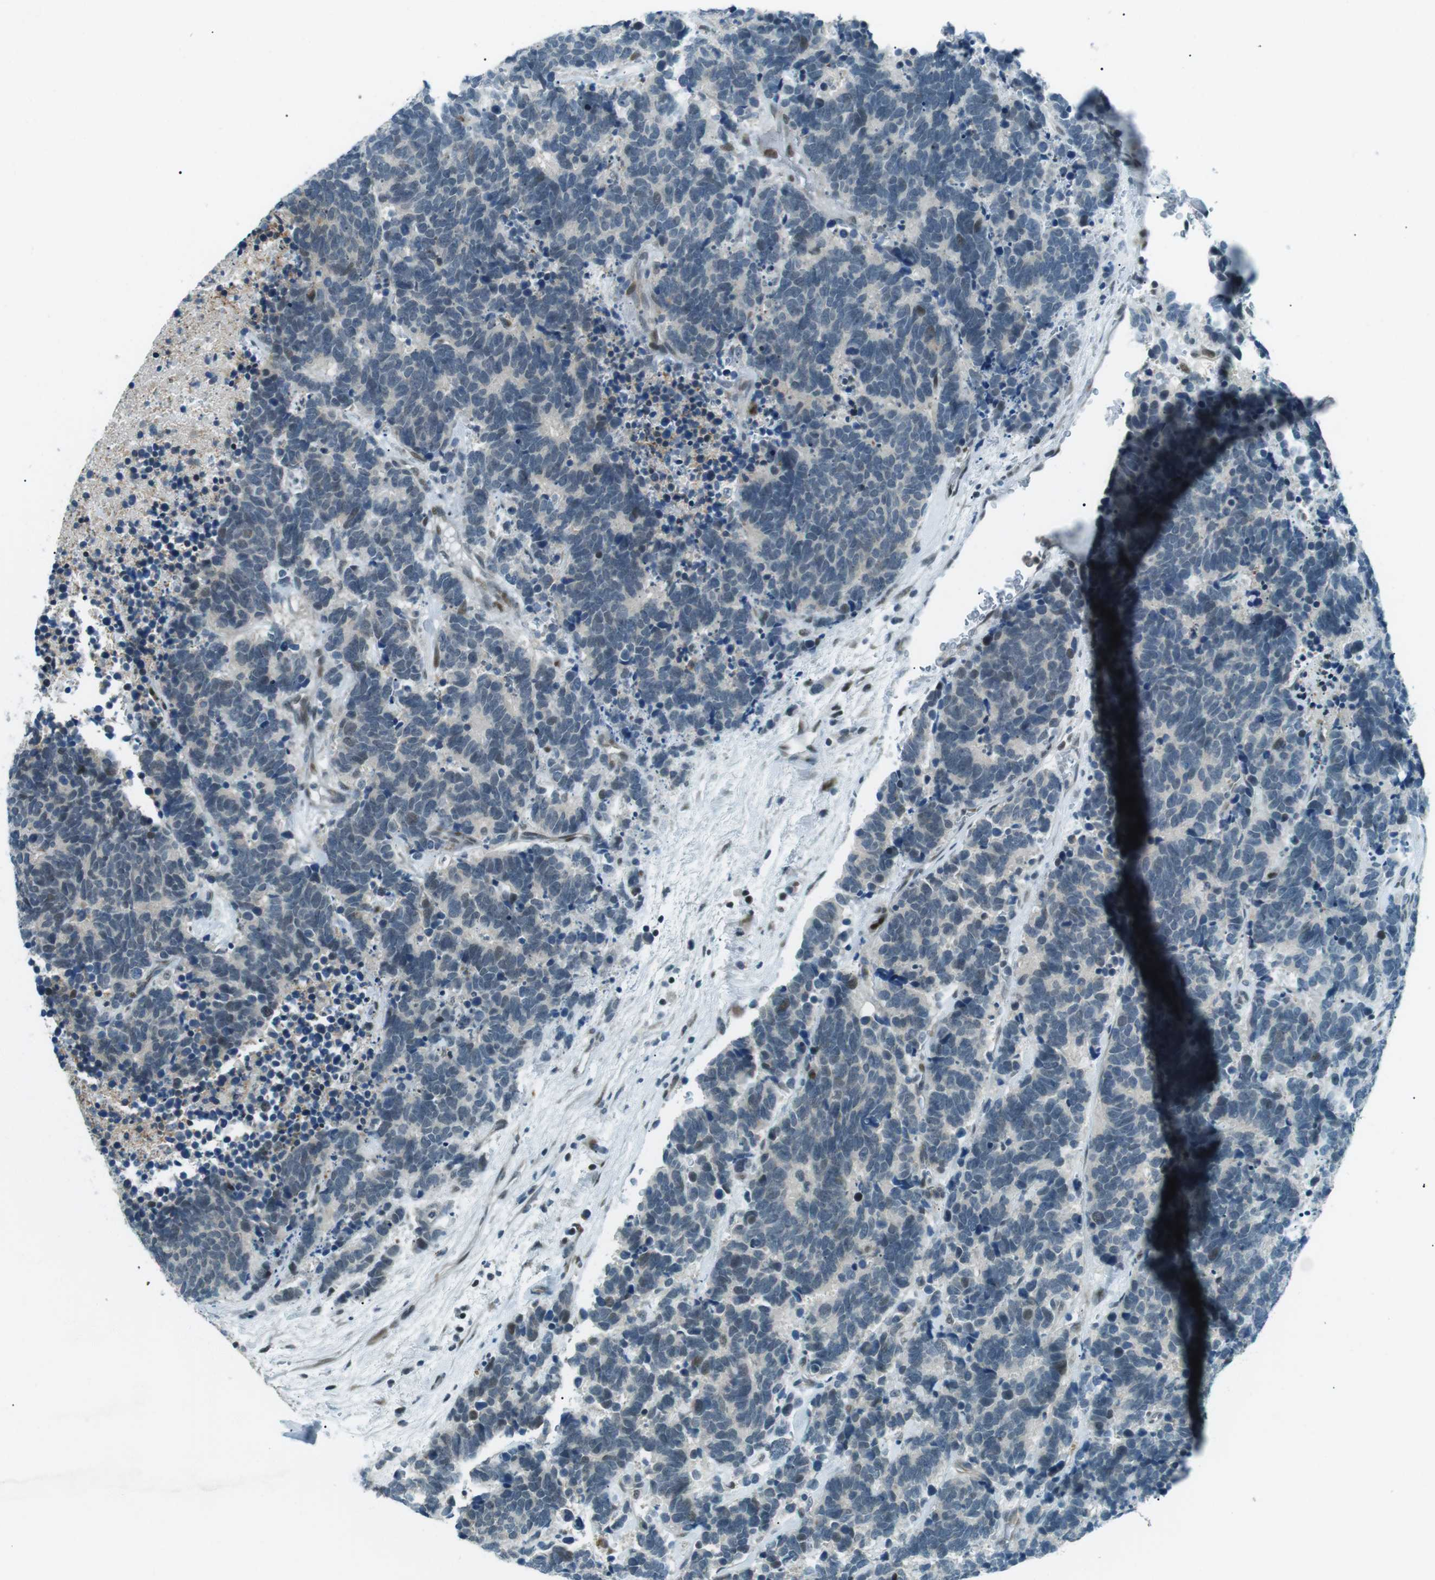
{"staining": {"intensity": "moderate", "quantity": "<25%", "location": "nuclear"}, "tissue": "carcinoid", "cell_type": "Tumor cells", "image_type": "cancer", "snomed": [{"axis": "morphology", "description": "Carcinoma, NOS"}, {"axis": "morphology", "description": "Carcinoid, malignant, NOS"}, {"axis": "topography", "description": "Urinary bladder"}], "caption": "A low amount of moderate nuclear expression is identified in about <25% of tumor cells in malignant carcinoid tissue. Using DAB (3,3'-diaminobenzidine) (brown) and hematoxylin (blue) stains, captured at high magnification using brightfield microscopy.", "gene": "PJA1", "patient": {"sex": "male", "age": 57}}